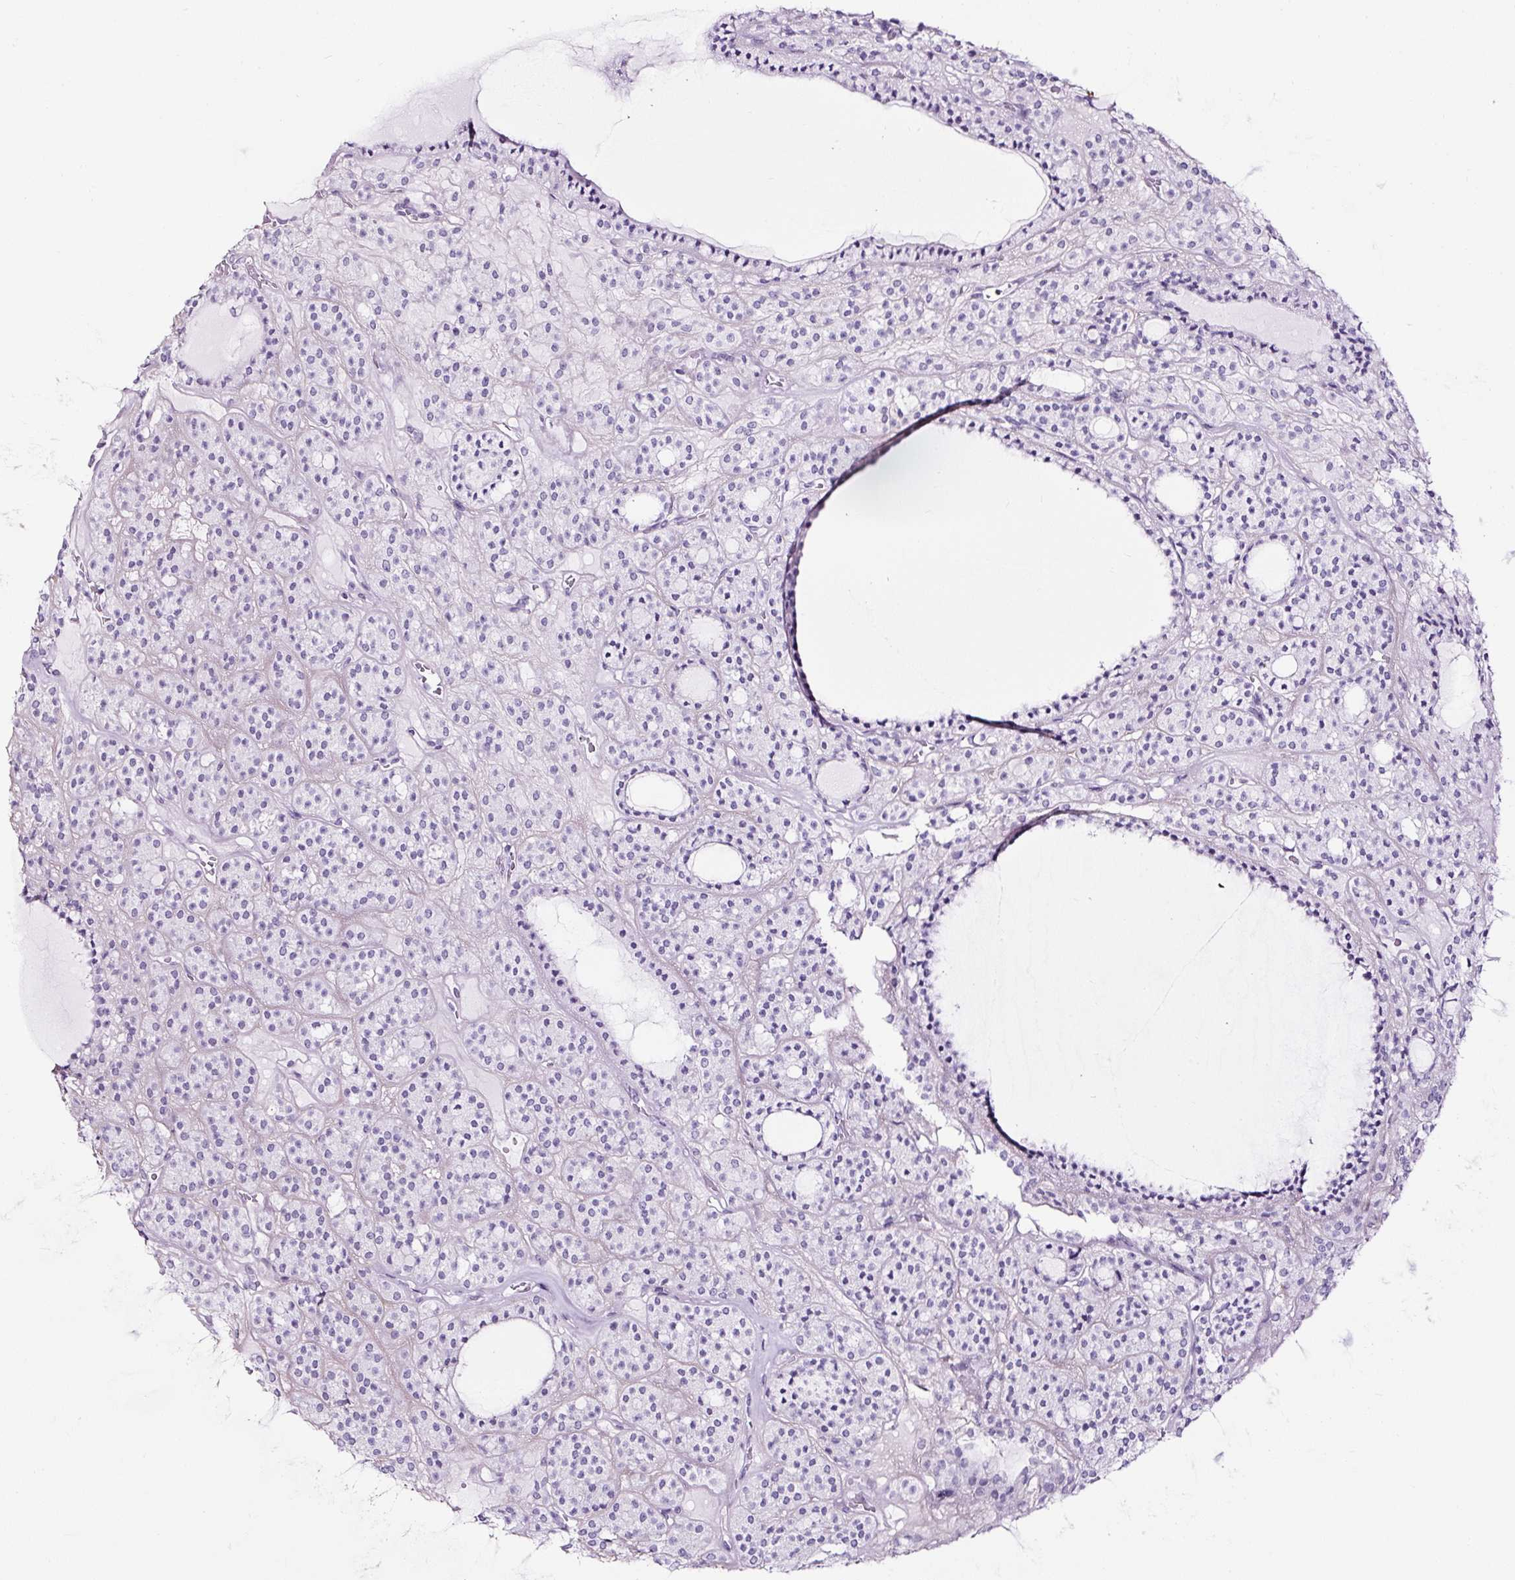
{"staining": {"intensity": "negative", "quantity": "none", "location": "none"}, "tissue": "thyroid cancer", "cell_type": "Tumor cells", "image_type": "cancer", "snomed": [{"axis": "morphology", "description": "Follicular adenoma carcinoma, NOS"}, {"axis": "topography", "description": "Thyroid gland"}], "caption": "Tumor cells show no significant positivity in thyroid follicular adenoma carcinoma. Nuclei are stained in blue.", "gene": "NPHS2", "patient": {"sex": "female", "age": 63}}